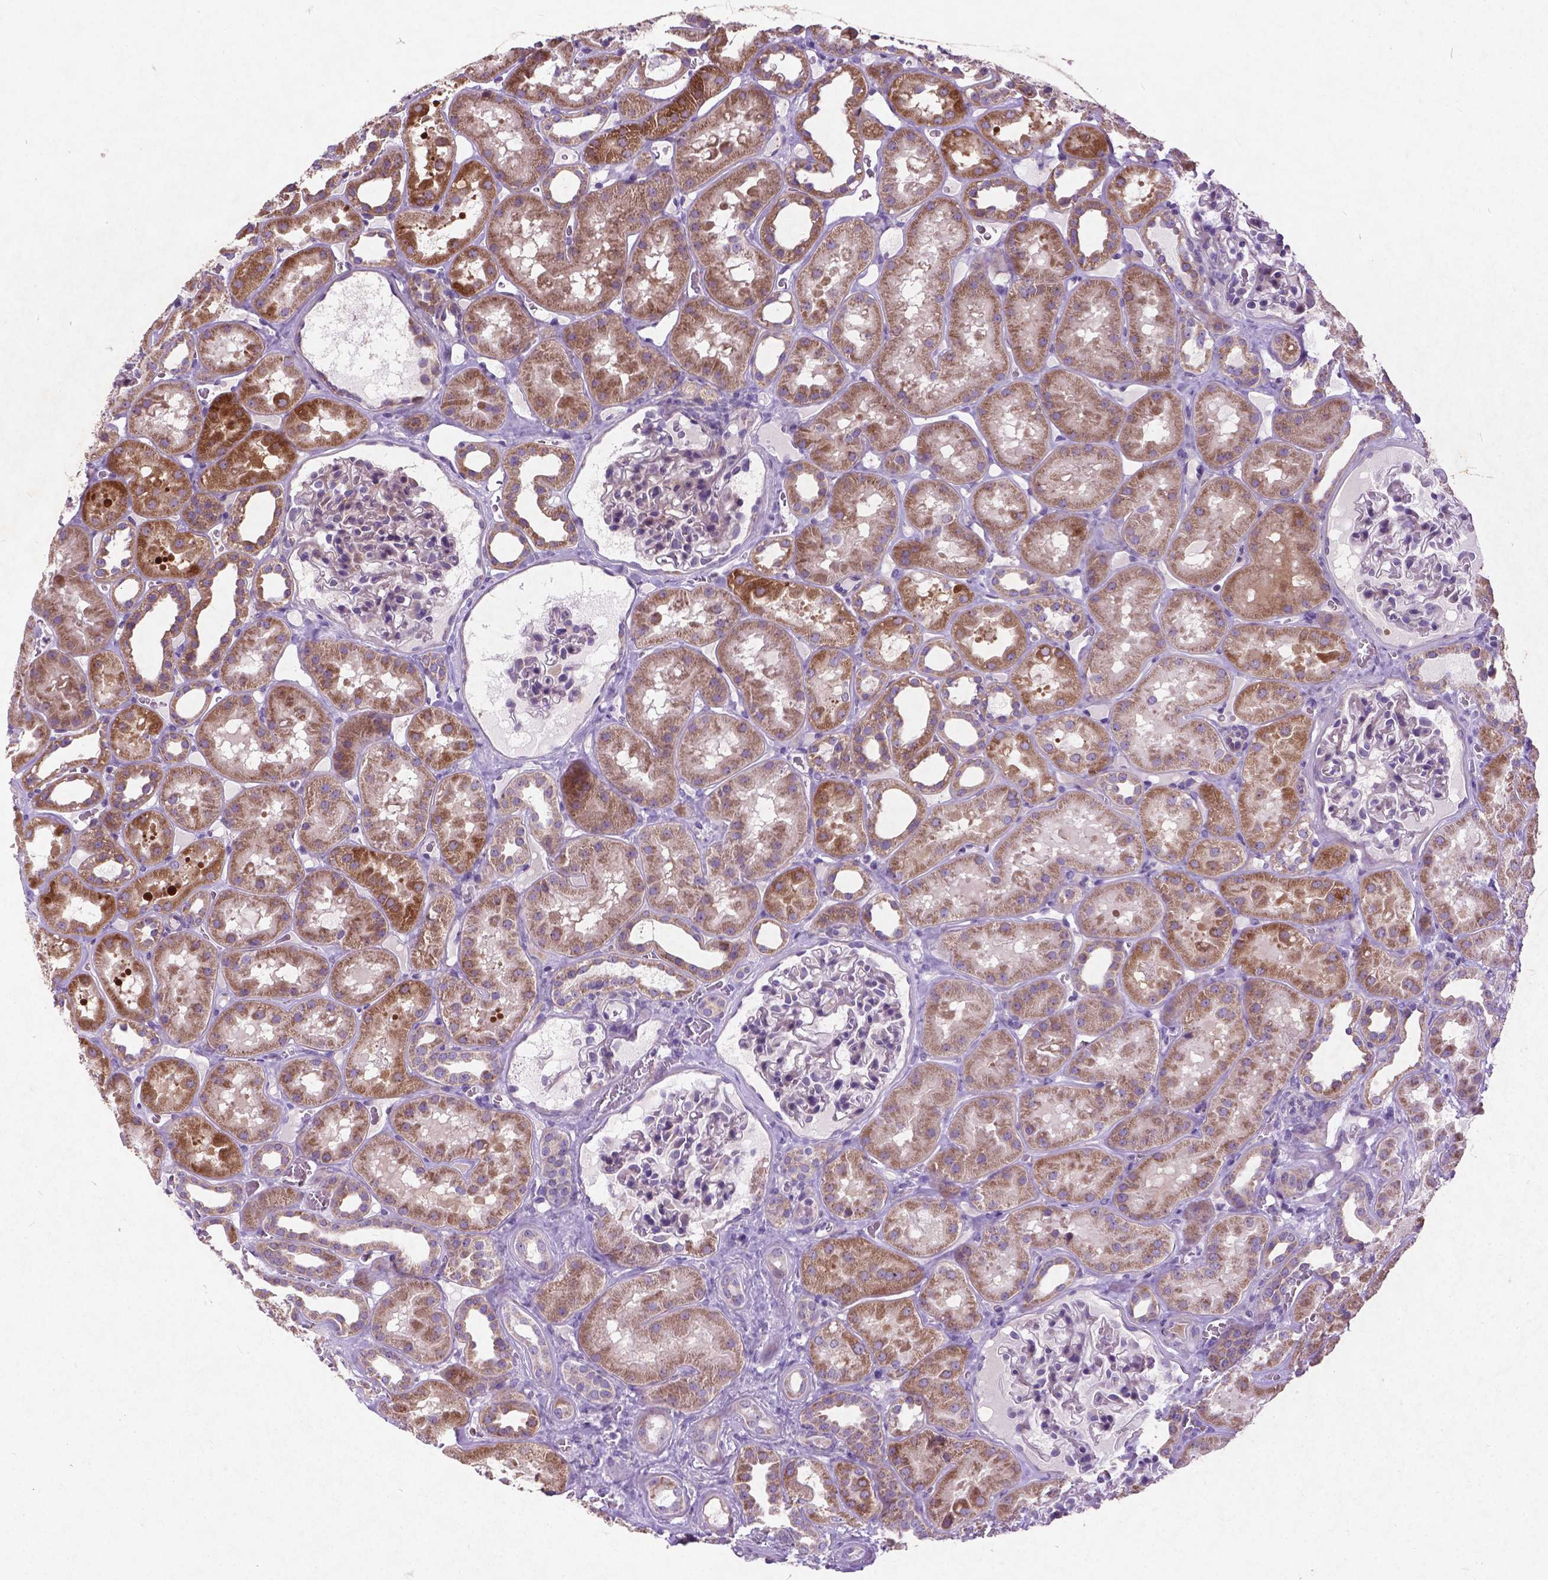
{"staining": {"intensity": "moderate", "quantity": "<25%", "location": "cytoplasmic/membranous"}, "tissue": "kidney", "cell_type": "Cells in glomeruli", "image_type": "normal", "snomed": [{"axis": "morphology", "description": "Normal tissue, NOS"}, {"axis": "topography", "description": "Kidney"}], "caption": "A brown stain labels moderate cytoplasmic/membranous expression of a protein in cells in glomeruli of normal kidney. Immunohistochemistry stains the protein in brown and the nuclei are stained blue.", "gene": "ATG4D", "patient": {"sex": "female", "age": 41}}